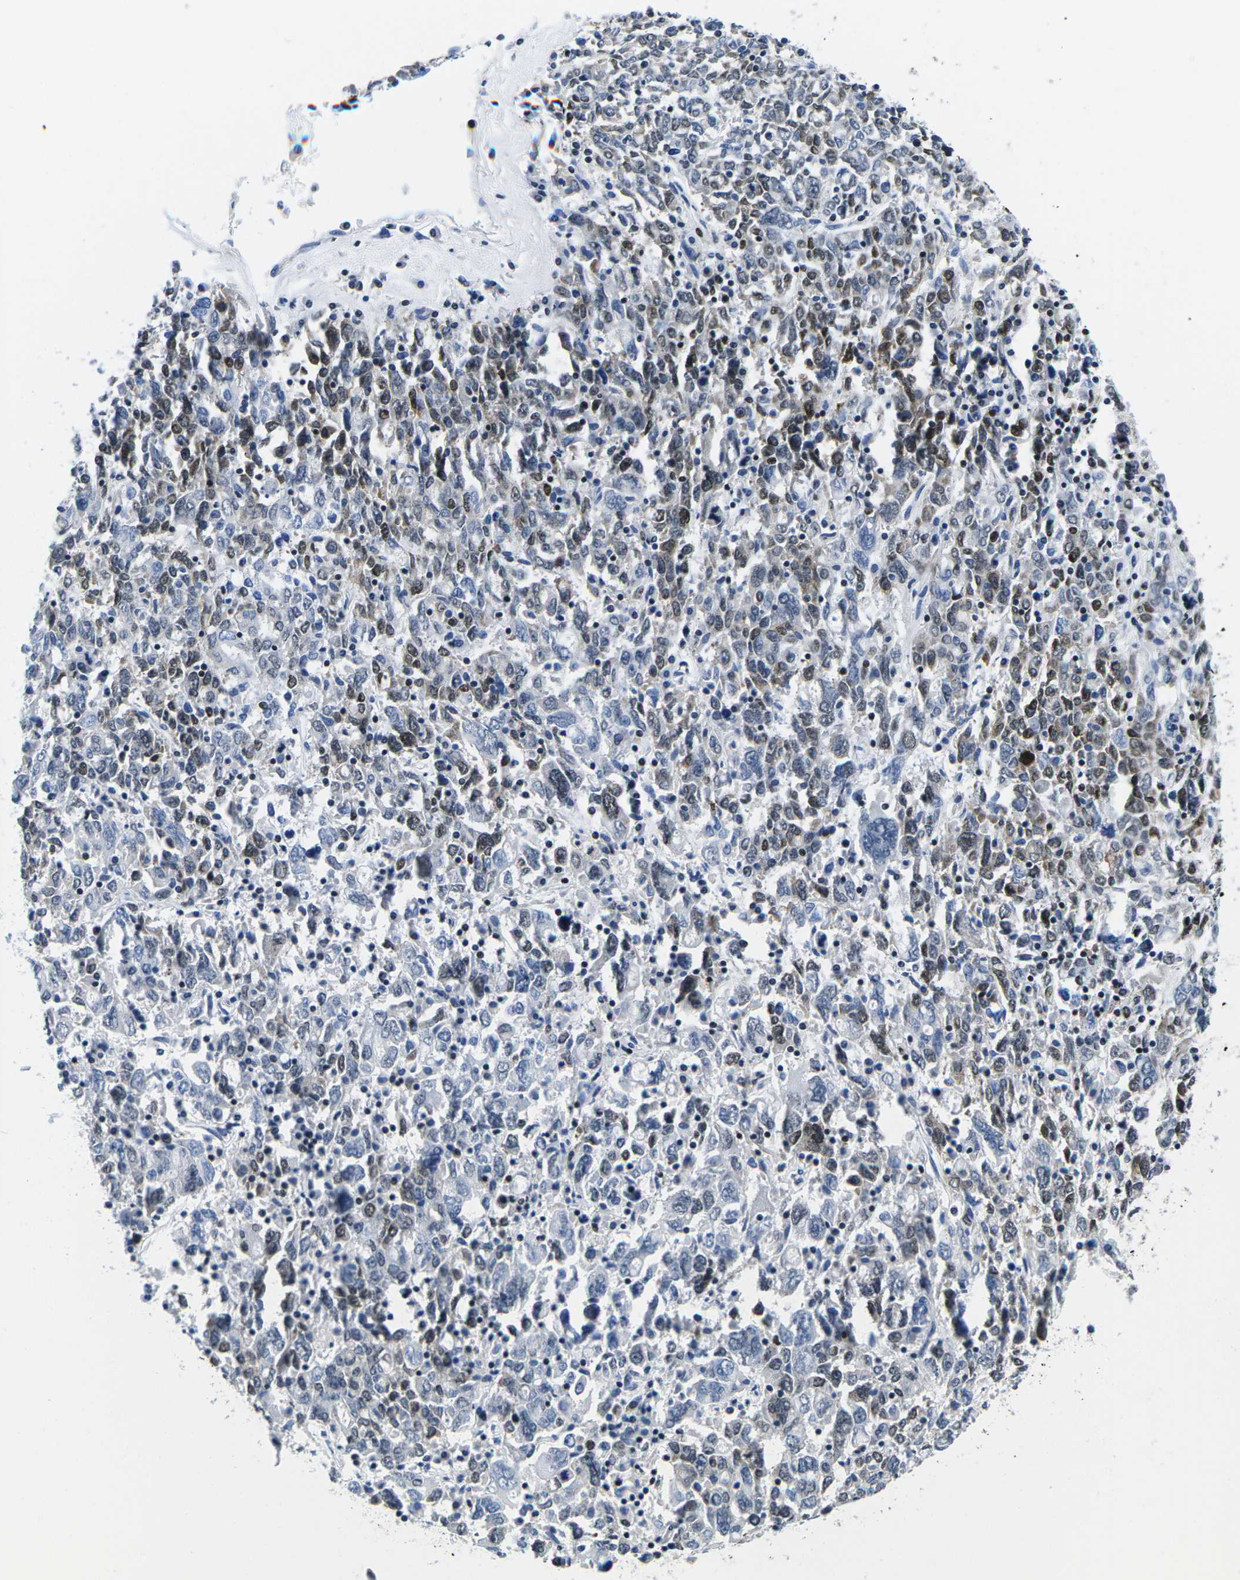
{"staining": {"intensity": "moderate", "quantity": "<25%", "location": "nuclear"}, "tissue": "ovarian cancer", "cell_type": "Tumor cells", "image_type": "cancer", "snomed": [{"axis": "morphology", "description": "Carcinoma, endometroid"}, {"axis": "topography", "description": "Ovary"}], "caption": "Ovarian endometroid carcinoma stained with a brown dye demonstrates moderate nuclear positive expression in about <25% of tumor cells.", "gene": "ATF1", "patient": {"sex": "female", "age": 62}}